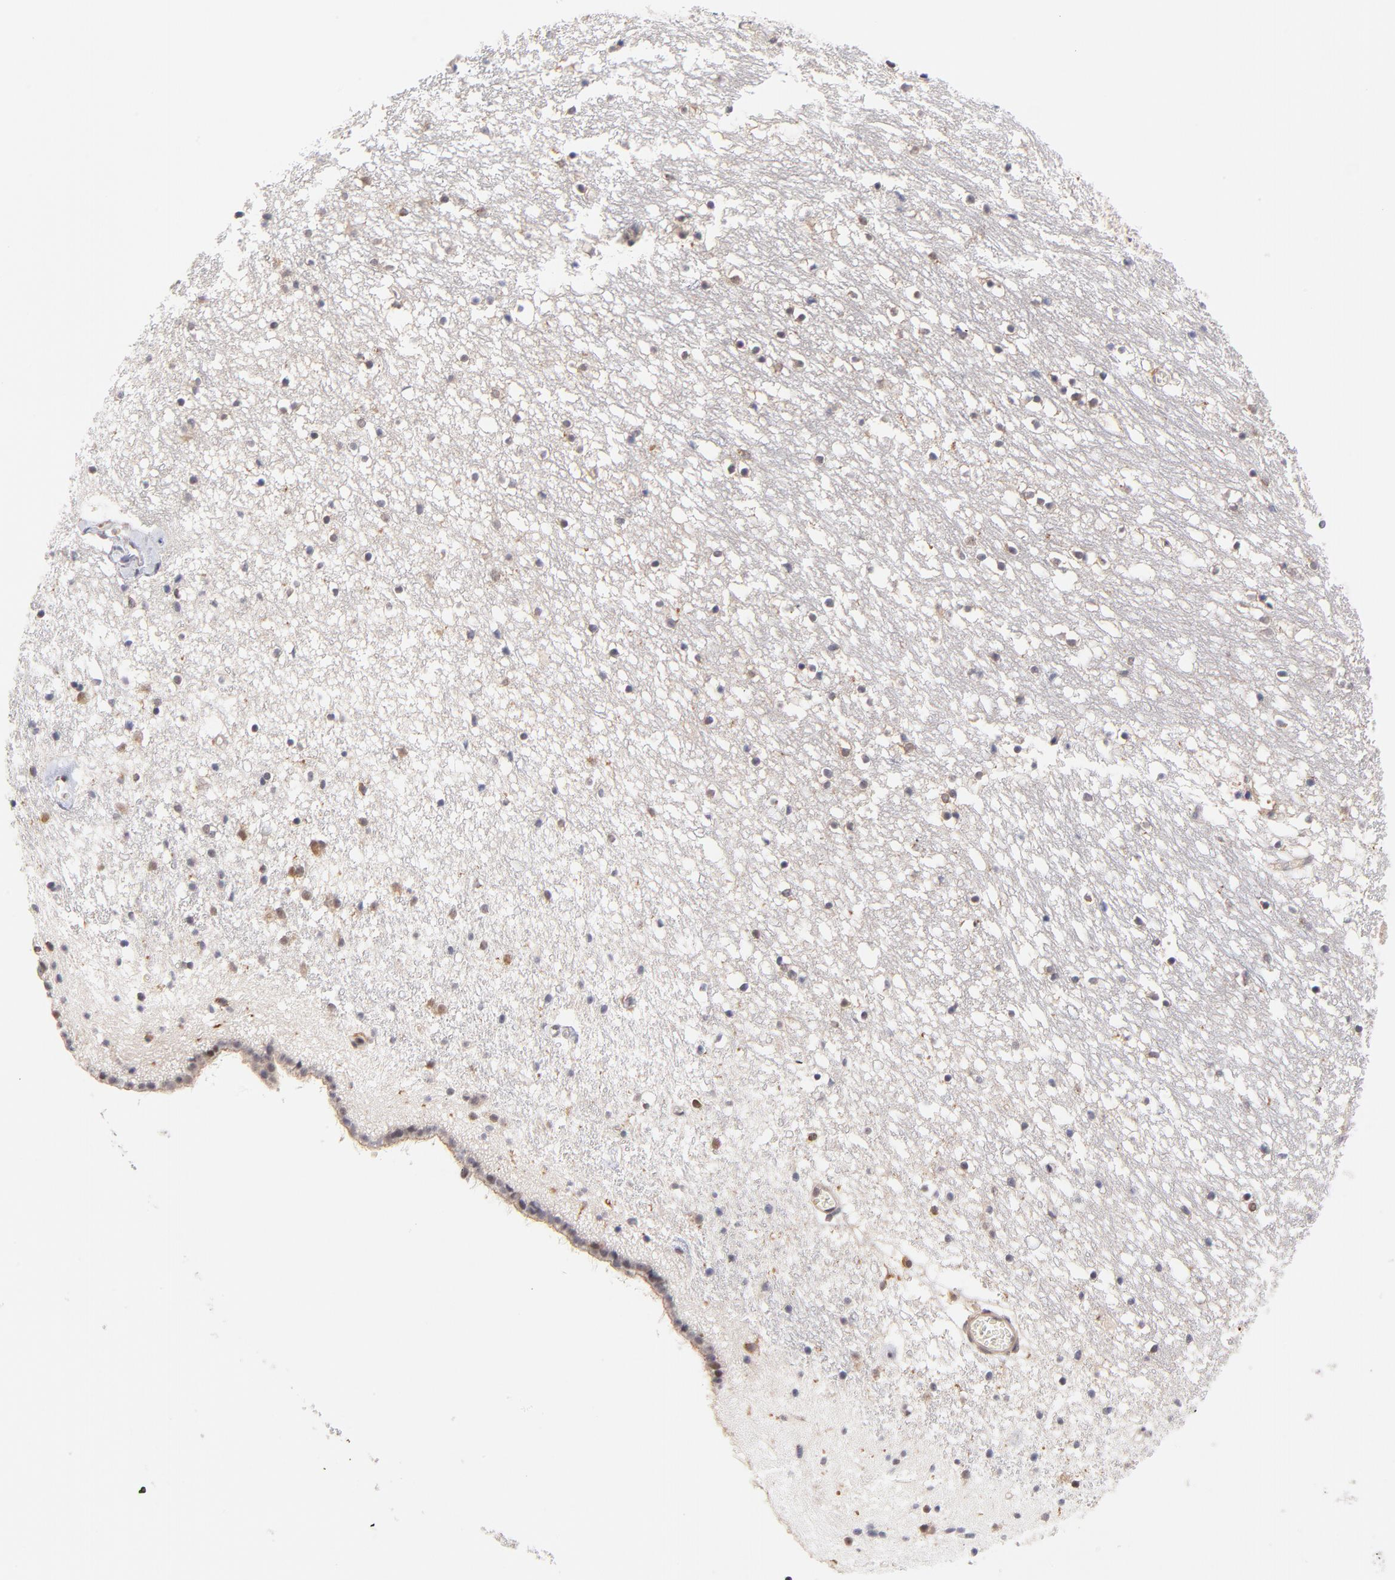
{"staining": {"intensity": "weak", "quantity": "<25%", "location": "cytoplasmic/membranous"}, "tissue": "caudate", "cell_type": "Glial cells", "image_type": "normal", "snomed": [{"axis": "morphology", "description": "Normal tissue, NOS"}, {"axis": "topography", "description": "Lateral ventricle wall"}], "caption": "A photomicrograph of caudate stained for a protein demonstrates no brown staining in glial cells.", "gene": "UBE2E2", "patient": {"sex": "male", "age": 45}}